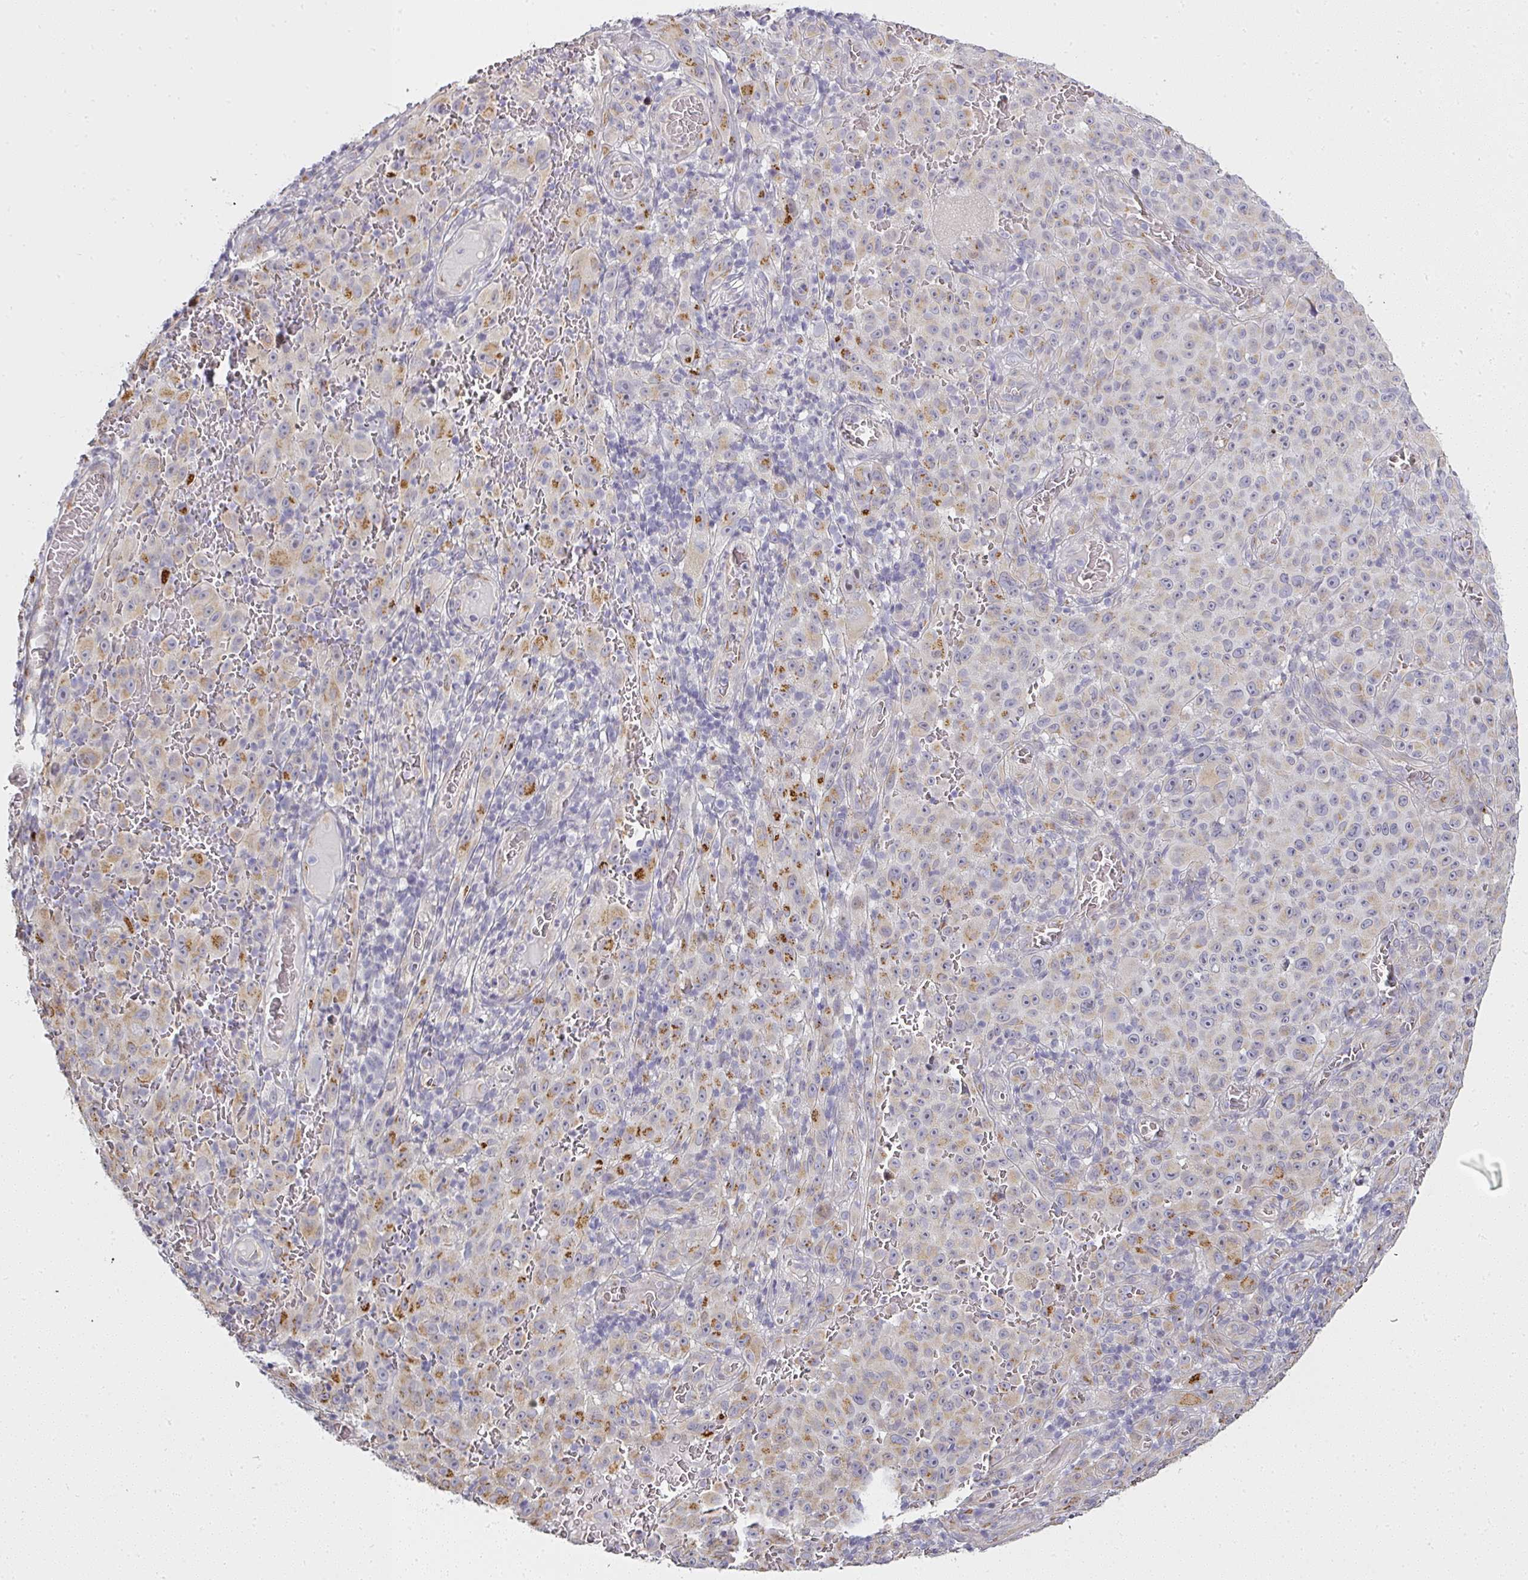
{"staining": {"intensity": "moderate", "quantity": "<25%", "location": "cytoplasmic/membranous"}, "tissue": "melanoma", "cell_type": "Tumor cells", "image_type": "cancer", "snomed": [{"axis": "morphology", "description": "Malignant melanoma, NOS"}, {"axis": "topography", "description": "Skin"}], "caption": "Malignant melanoma stained for a protein (brown) displays moderate cytoplasmic/membranous positive expression in approximately <25% of tumor cells.", "gene": "ATP8B2", "patient": {"sex": "female", "age": 82}}